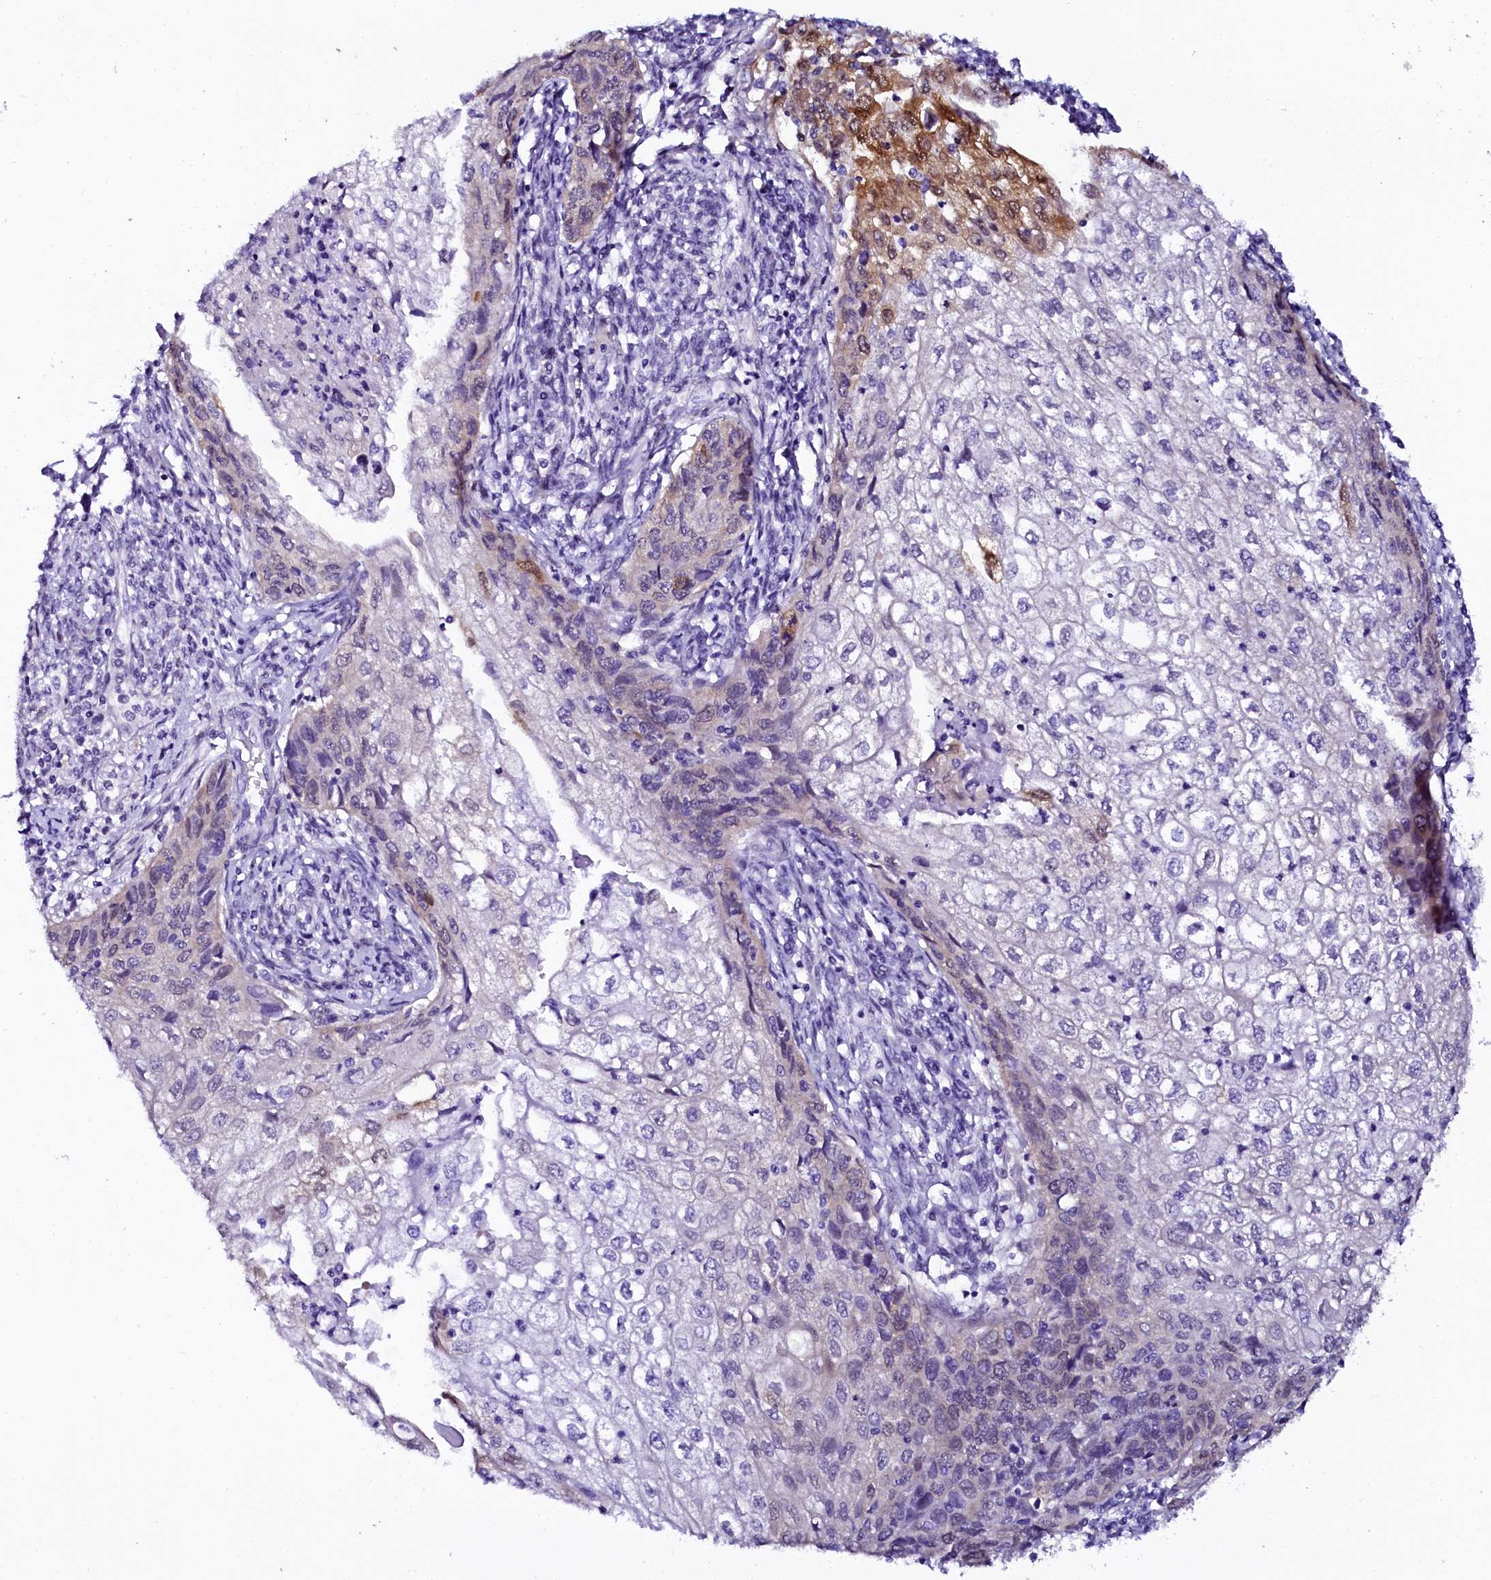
{"staining": {"intensity": "moderate", "quantity": "<25%", "location": "cytoplasmic/membranous"}, "tissue": "cervical cancer", "cell_type": "Tumor cells", "image_type": "cancer", "snomed": [{"axis": "morphology", "description": "Squamous cell carcinoma, NOS"}, {"axis": "topography", "description": "Cervix"}], "caption": "Tumor cells display moderate cytoplasmic/membranous expression in about <25% of cells in cervical cancer (squamous cell carcinoma). The protein of interest is shown in brown color, while the nuclei are stained blue.", "gene": "SORD", "patient": {"sex": "female", "age": 67}}